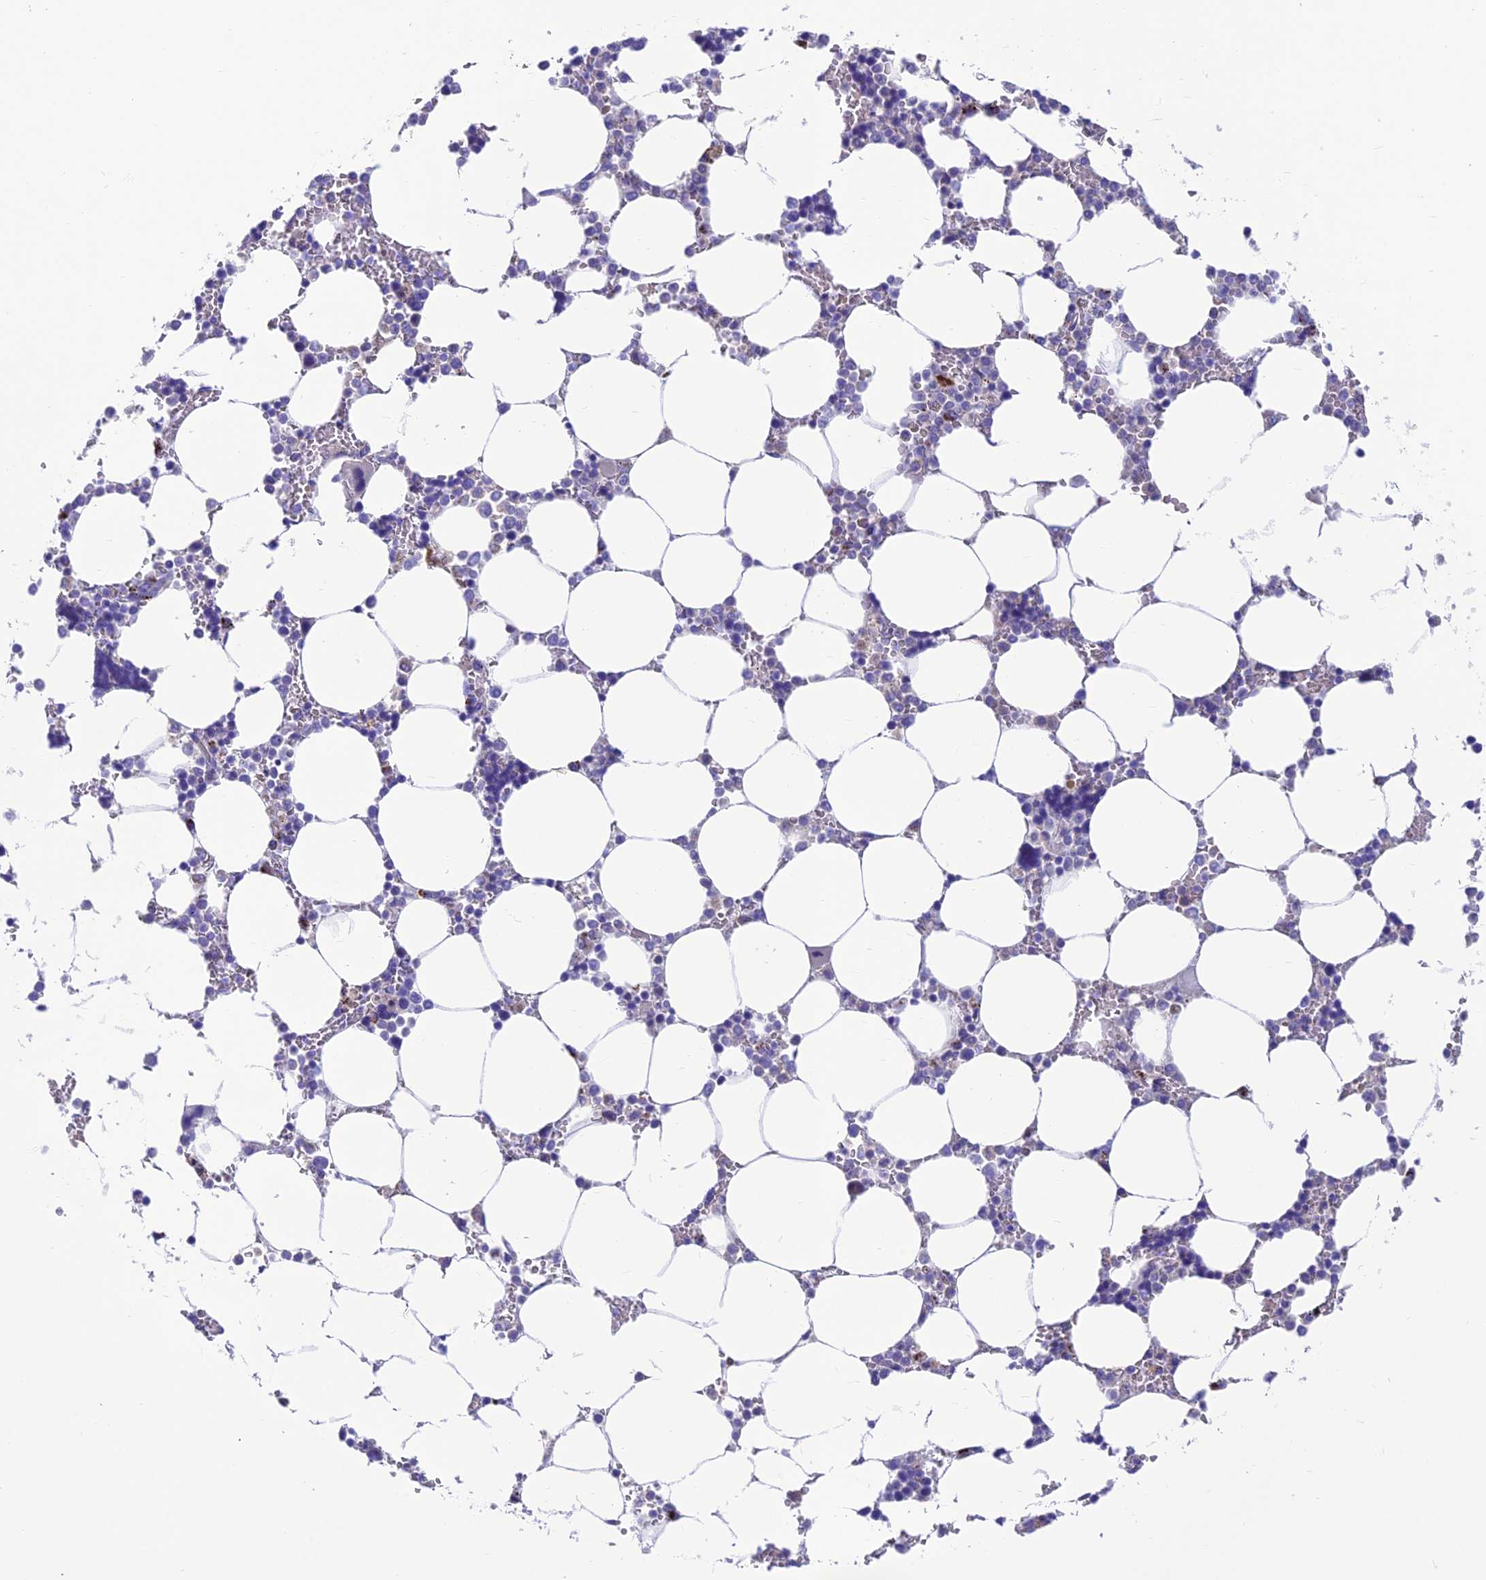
{"staining": {"intensity": "negative", "quantity": "none", "location": "none"}, "tissue": "bone marrow", "cell_type": "Hematopoietic cells", "image_type": "normal", "snomed": [{"axis": "morphology", "description": "Normal tissue, NOS"}, {"axis": "topography", "description": "Bone marrow"}], "caption": "Unremarkable bone marrow was stained to show a protein in brown. There is no significant expression in hematopoietic cells. (DAB IHC with hematoxylin counter stain).", "gene": "GNG11", "patient": {"sex": "male", "age": 64}}